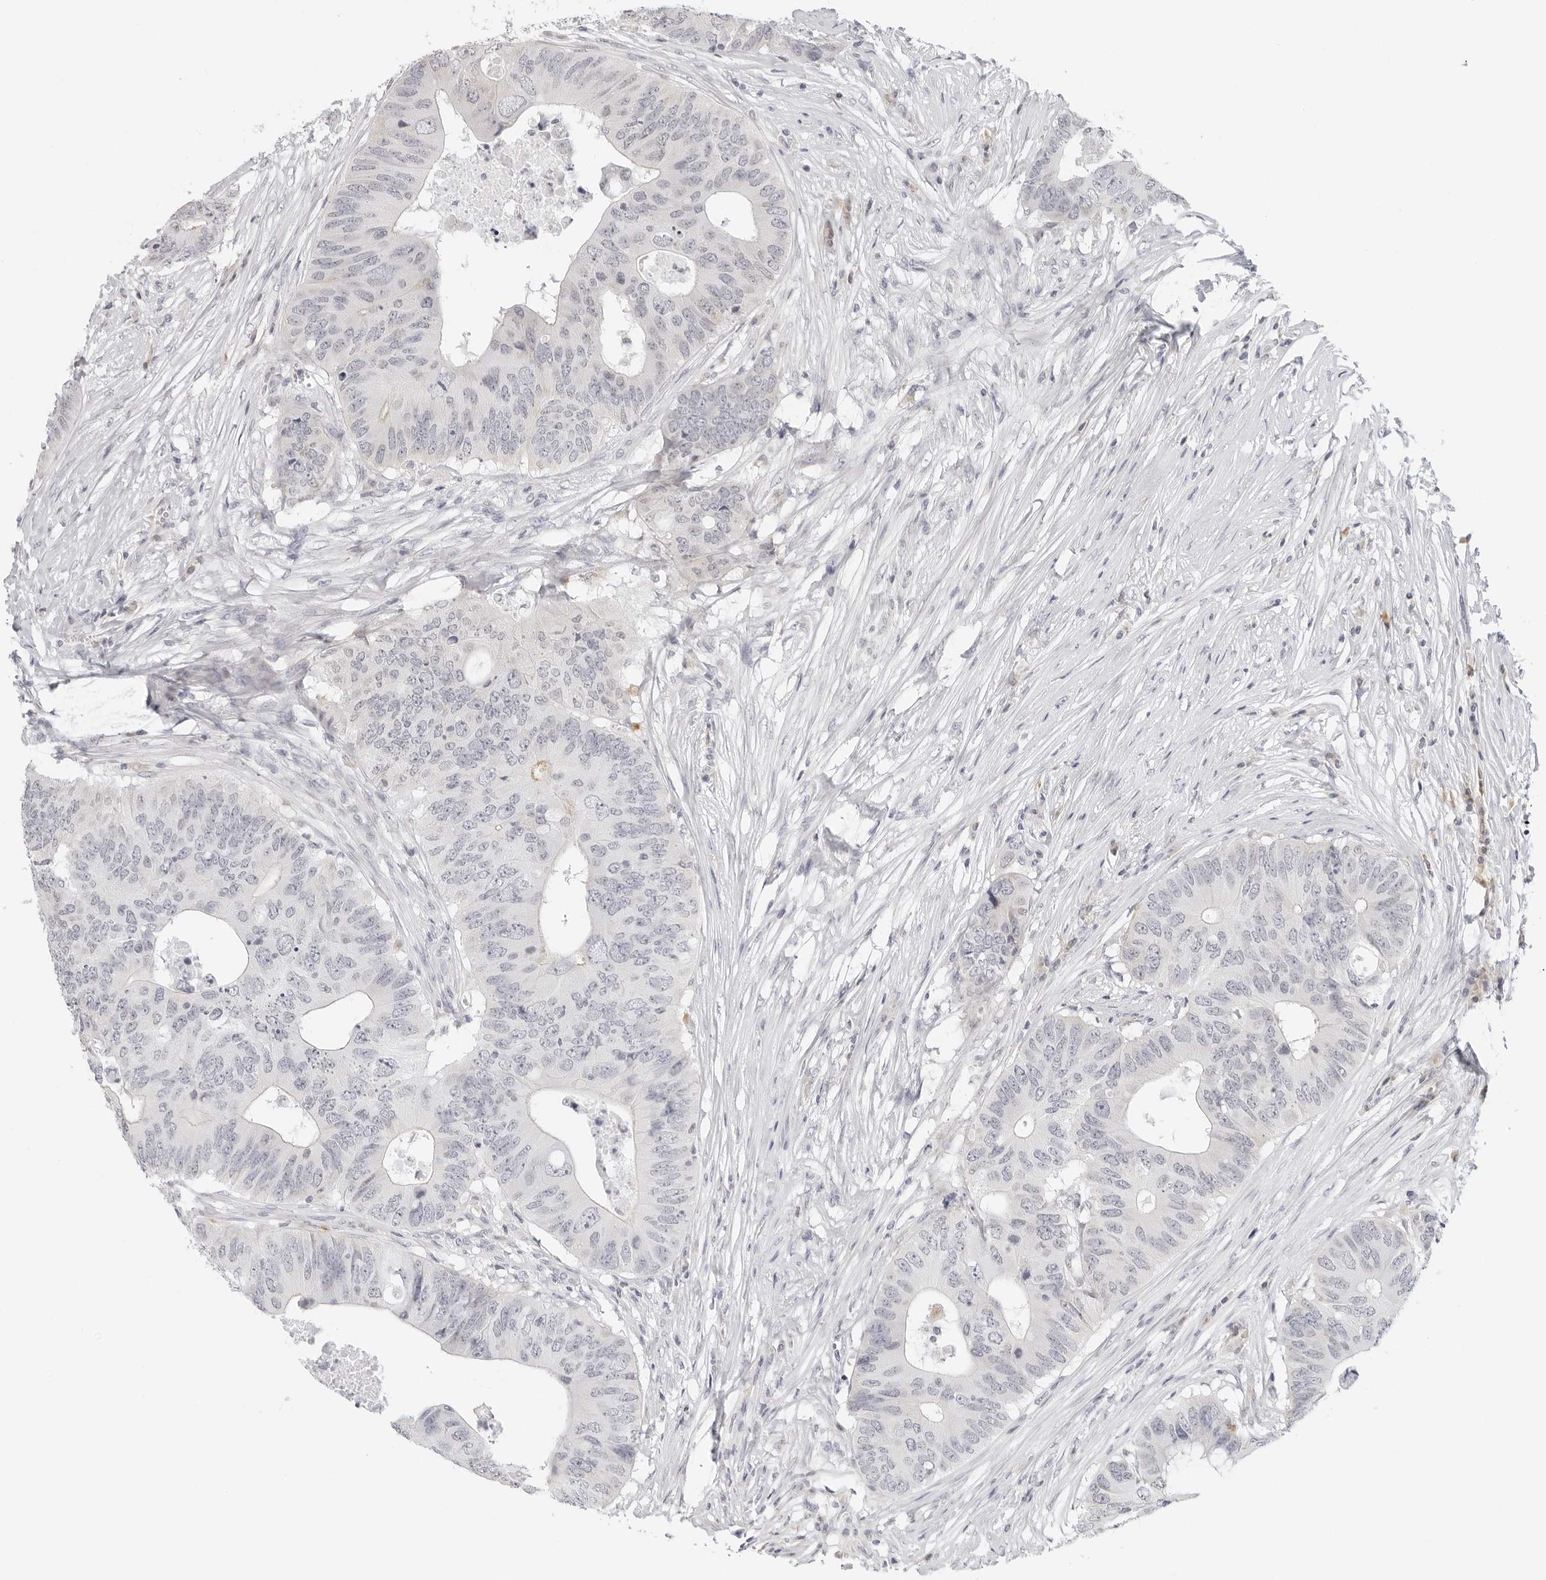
{"staining": {"intensity": "negative", "quantity": "none", "location": "none"}, "tissue": "colorectal cancer", "cell_type": "Tumor cells", "image_type": "cancer", "snomed": [{"axis": "morphology", "description": "Adenocarcinoma, NOS"}, {"axis": "topography", "description": "Colon"}], "caption": "The micrograph demonstrates no staining of tumor cells in colorectal cancer (adenocarcinoma). The staining is performed using DAB (3,3'-diaminobenzidine) brown chromogen with nuclei counter-stained in using hematoxylin.", "gene": "EDN2", "patient": {"sex": "male", "age": 71}}